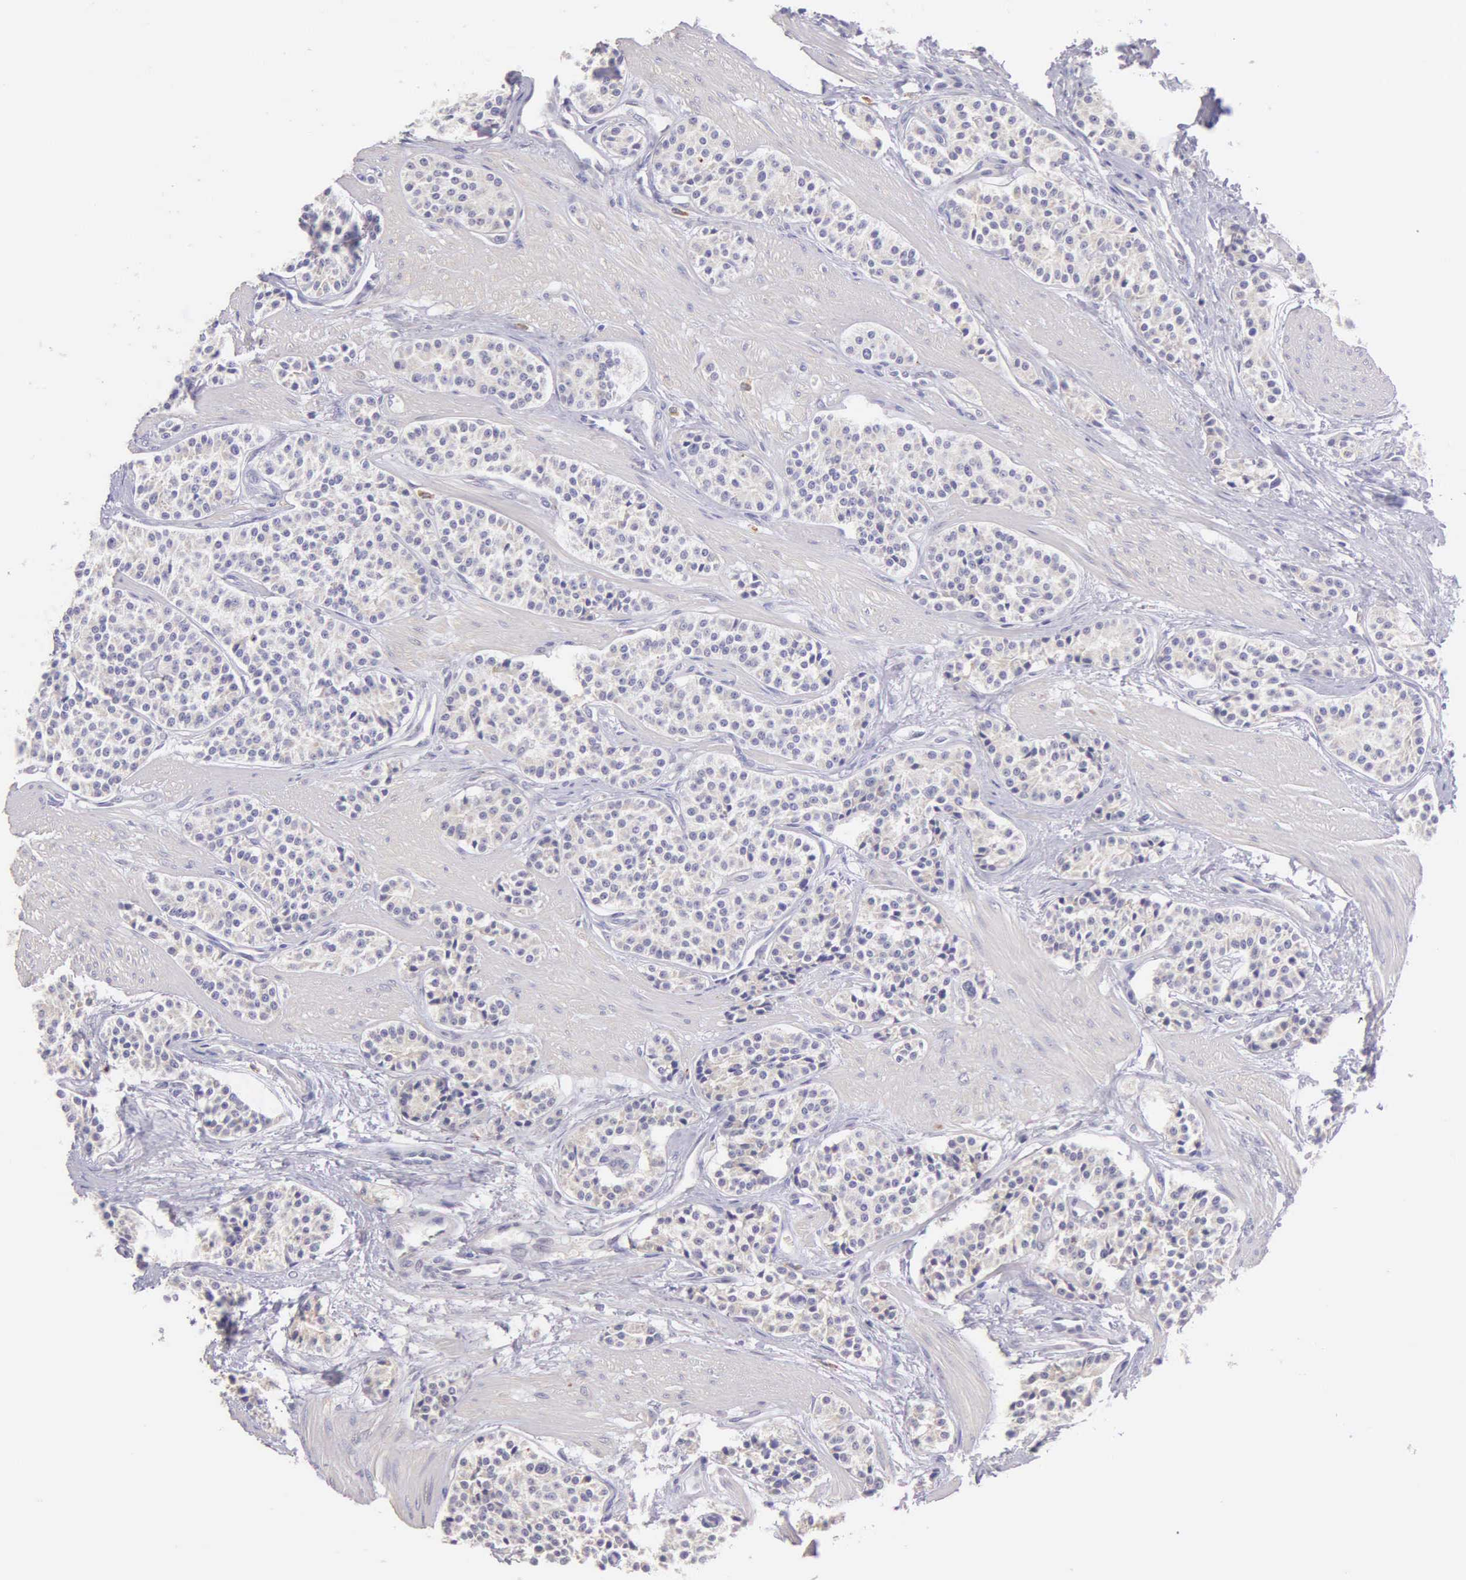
{"staining": {"intensity": "weak", "quantity": "<25%", "location": "cytoplasmic/membranous"}, "tissue": "carcinoid", "cell_type": "Tumor cells", "image_type": "cancer", "snomed": [{"axis": "morphology", "description": "Carcinoid, malignant, NOS"}, {"axis": "topography", "description": "Stomach"}], "caption": "Immunohistochemical staining of carcinoid displays no significant positivity in tumor cells. Nuclei are stained in blue.", "gene": "ESR1", "patient": {"sex": "female", "age": 76}}